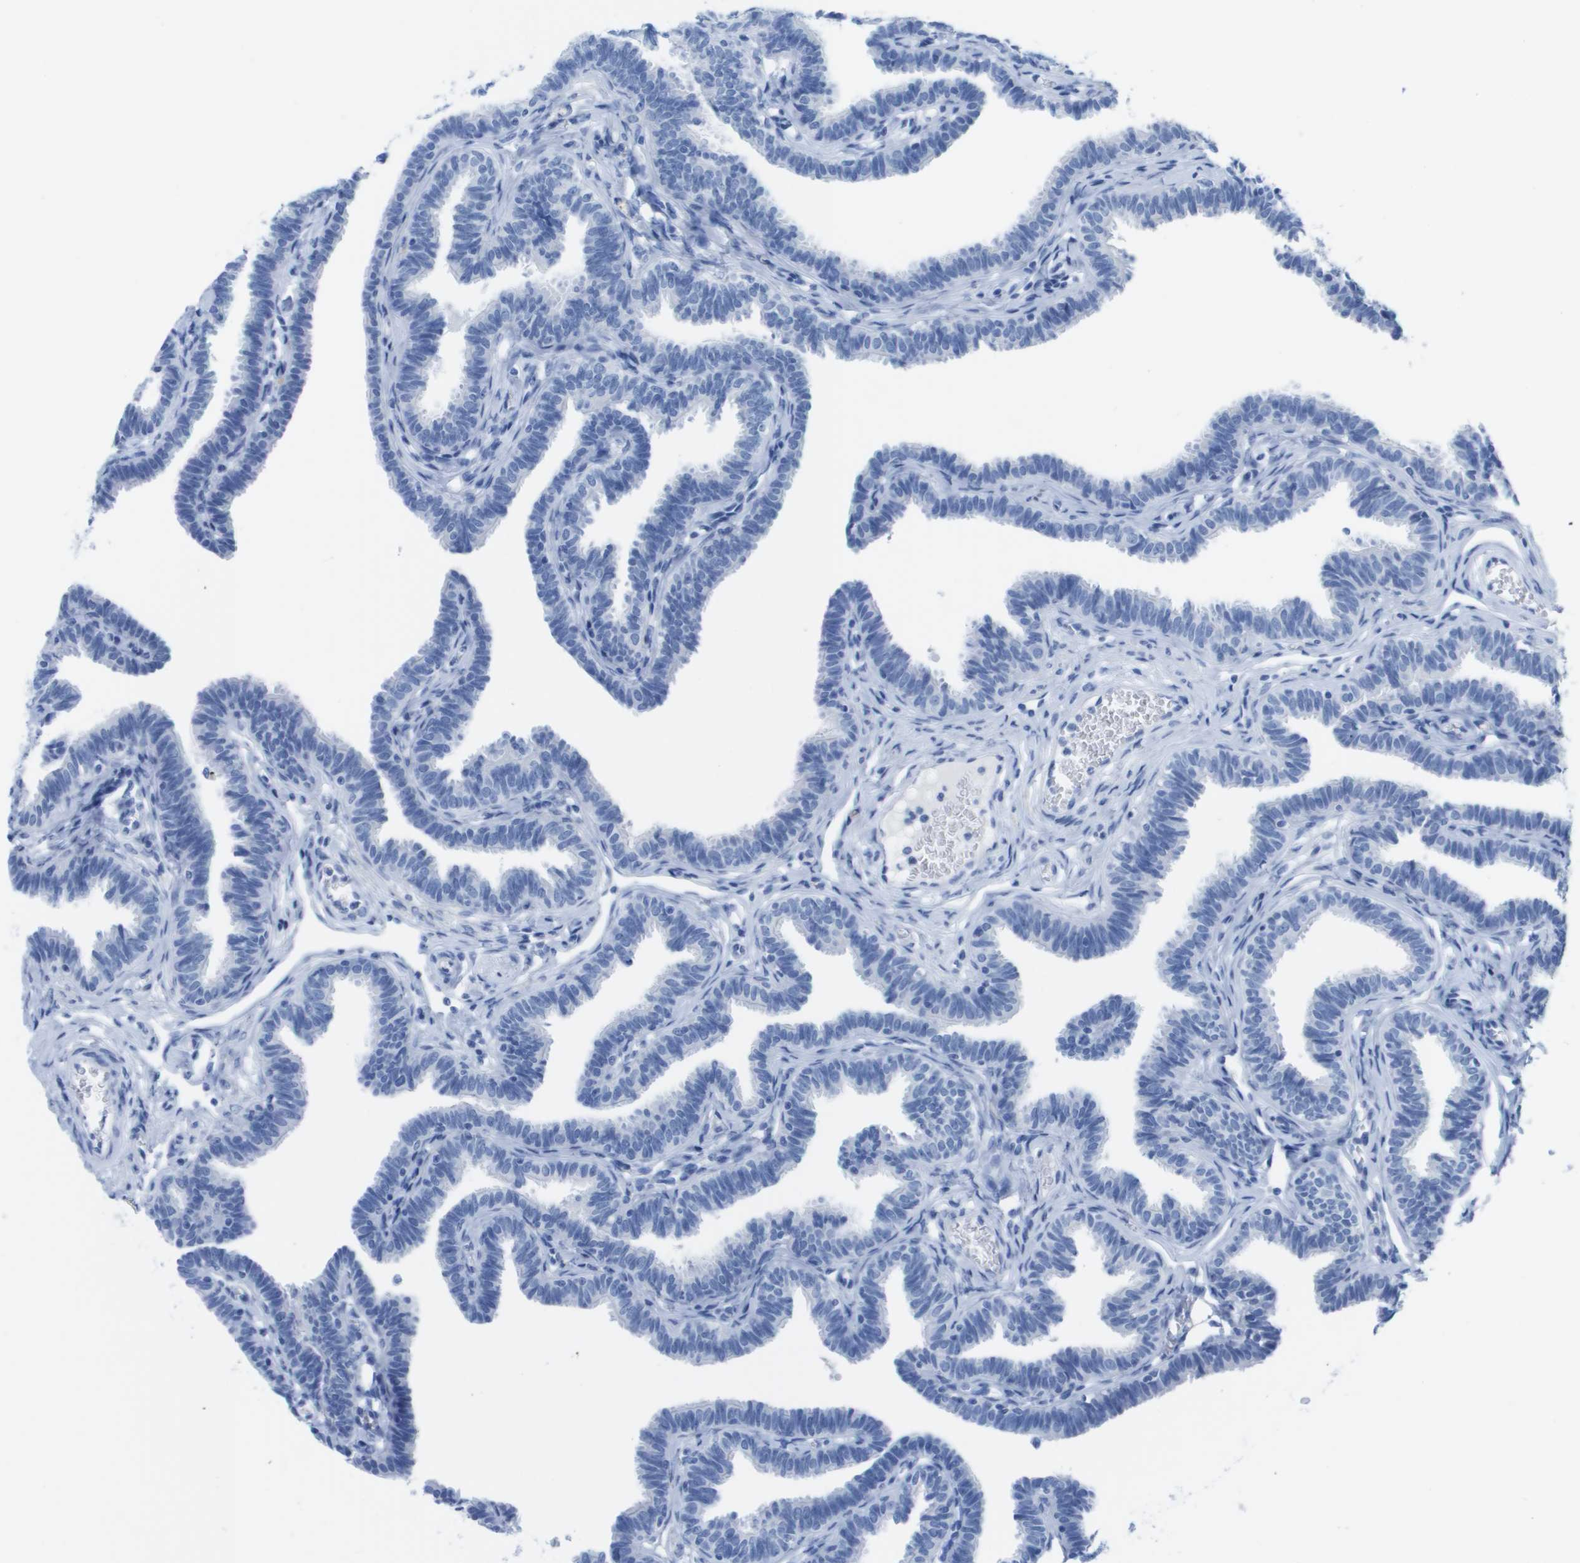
{"staining": {"intensity": "negative", "quantity": "none", "location": "none"}, "tissue": "fallopian tube", "cell_type": "Glandular cells", "image_type": "normal", "snomed": [{"axis": "morphology", "description": "Normal tissue, NOS"}, {"axis": "topography", "description": "Fallopian tube"}, {"axis": "topography", "description": "Ovary"}], "caption": "IHC image of normal human fallopian tube stained for a protein (brown), which demonstrates no staining in glandular cells.", "gene": "KCNA3", "patient": {"sex": "female", "age": 23}}